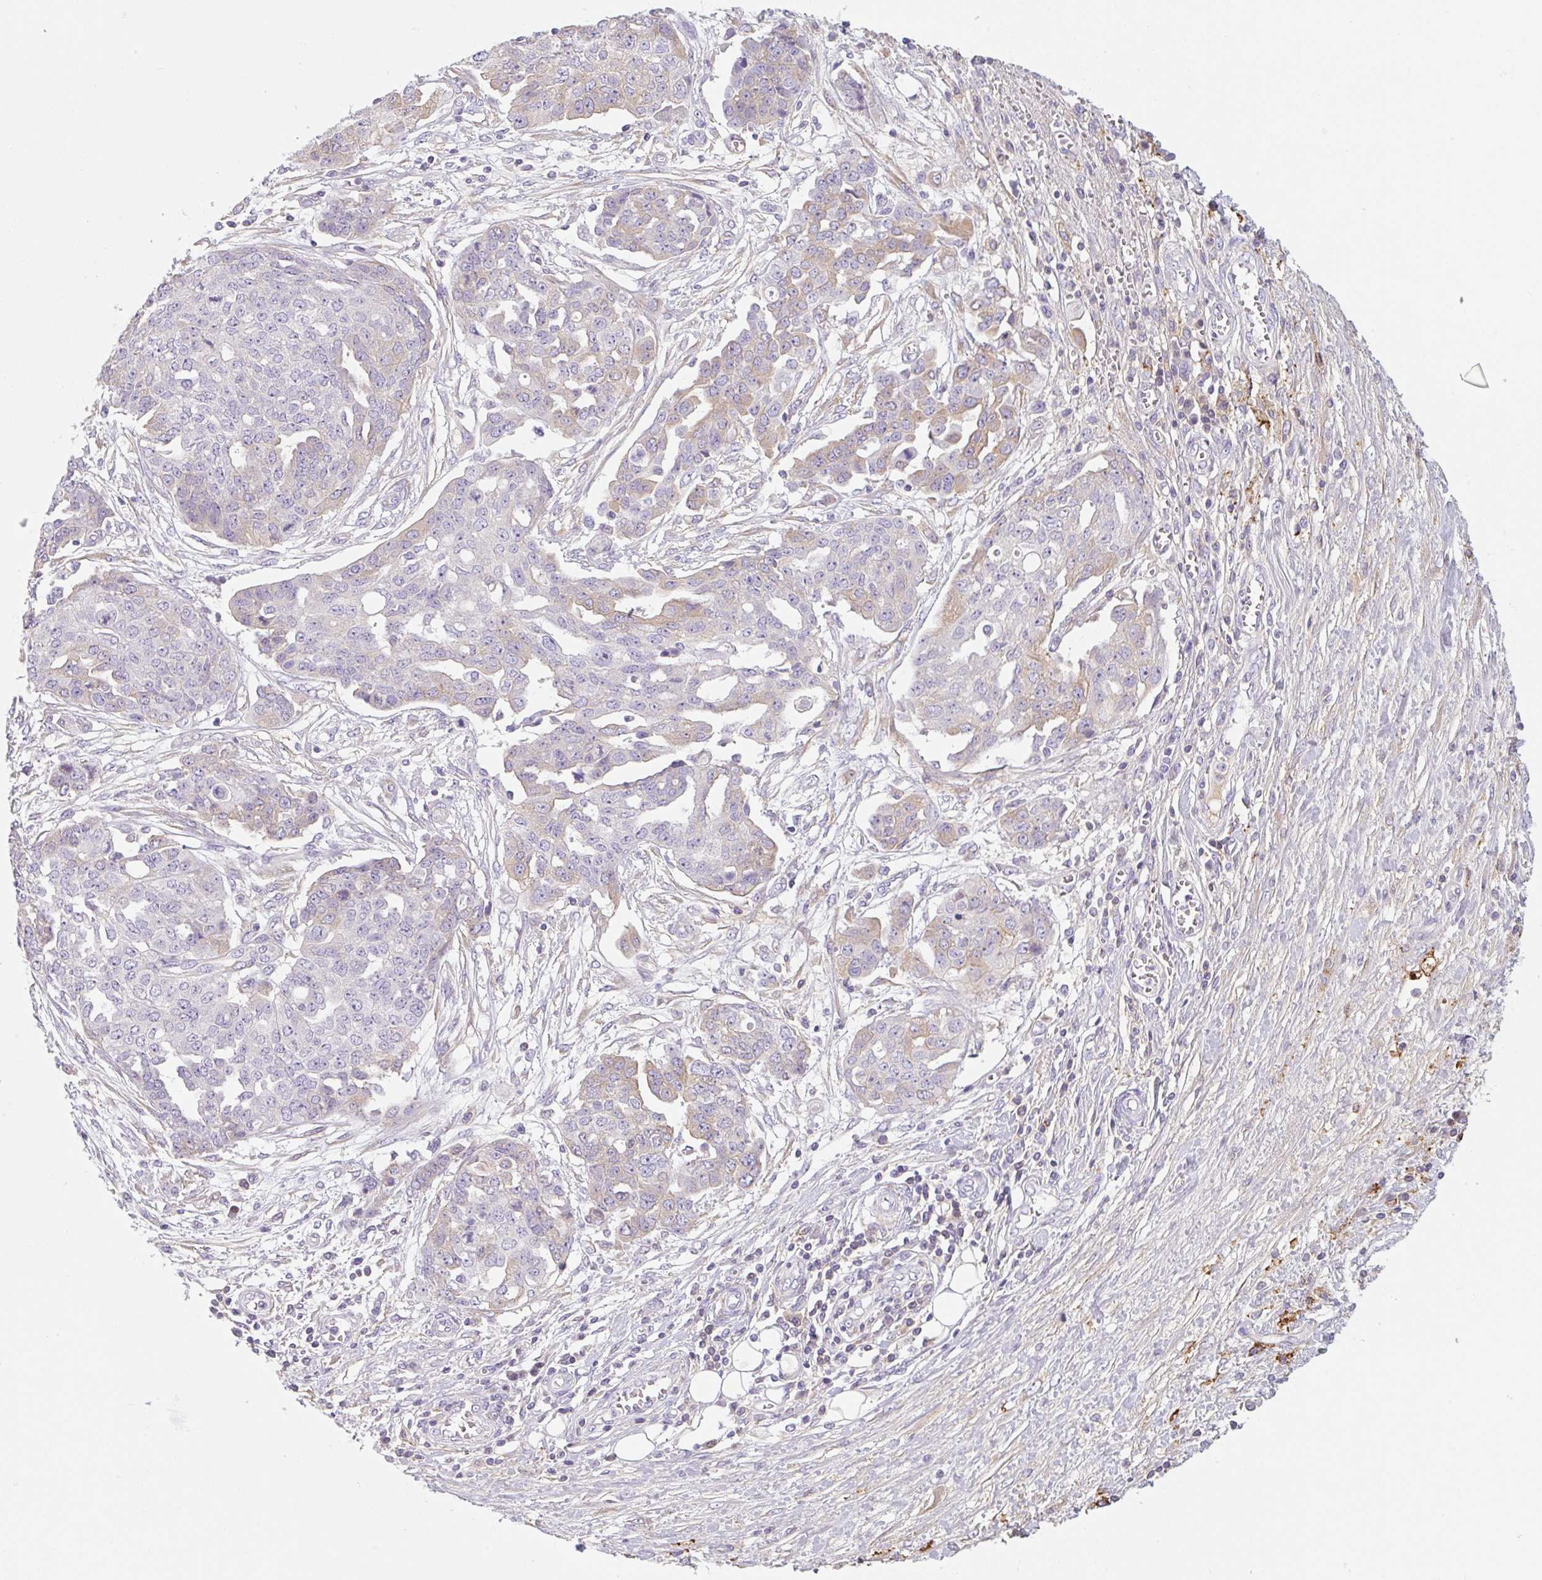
{"staining": {"intensity": "weak", "quantity": "<25%", "location": "cytoplasmic/membranous"}, "tissue": "ovarian cancer", "cell_type": "Tumor cells", "image_type": "cancer", "snomed": [{"axis": "morphology", "description": "Cystadenocarcinoma, serous, NOS"}, {"axis": "topography", "description": "Soft tissue"}, {"axis": "topography", "description": "Ovary"}], "caption": "The immunohistochemistry photomicrograph has no significant positivity in tumor cells of ovarian cancer (serous cystadenocarcinoma) tissue.", "gene": "LYVE1", "patient": {"sex": "female", "age": 57}}